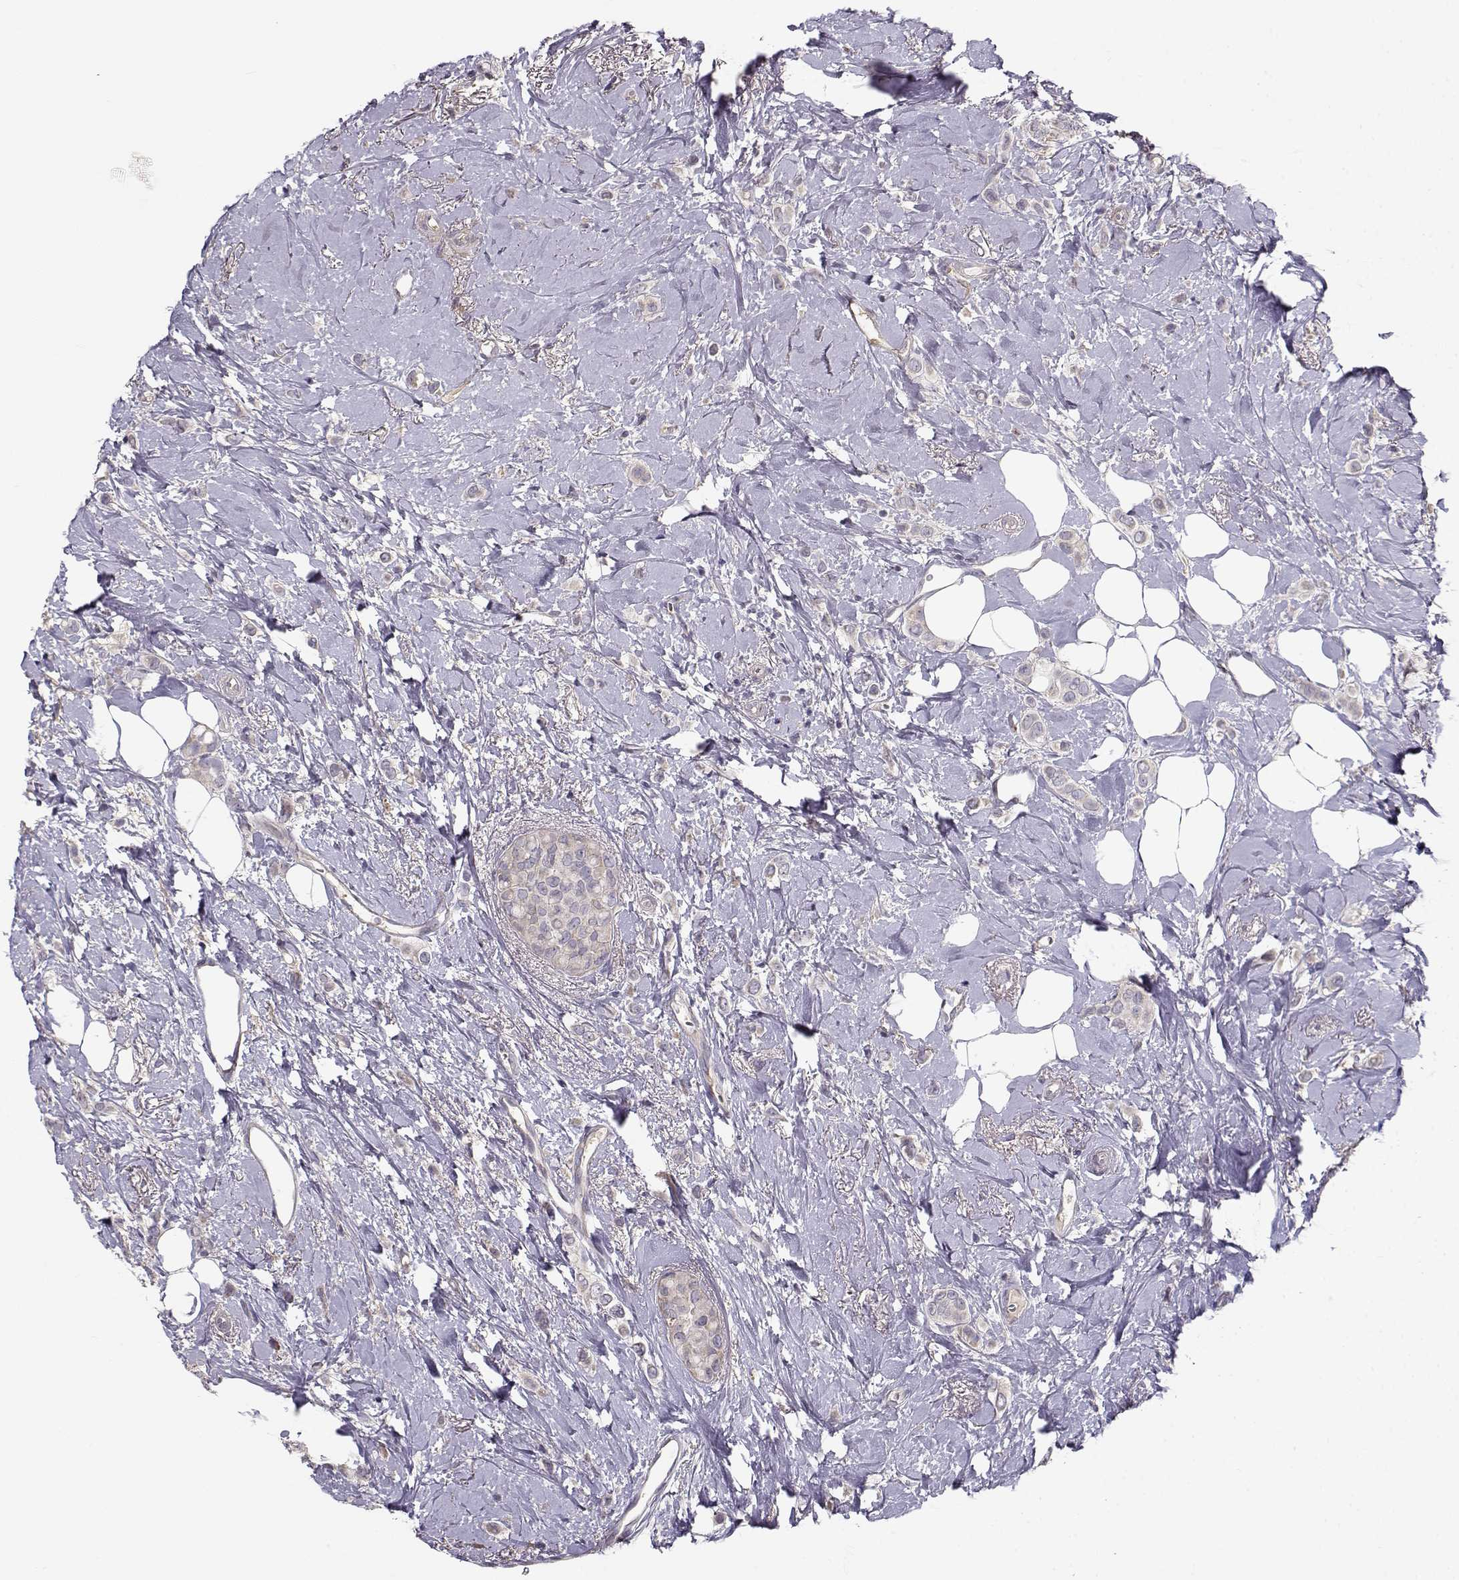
{"staining": {"intensity": "negative", "quantity": "none", "location": "none"}, "tissue": "breast cancer", "cell_type": "Tumor cells", "image_type": "cancer", "snomed": [{"axis": "morphology", "description": "Lobular carcinoma"}, {"axis": "topography", "description": "Breast"}], "caption": "A micrograph of human lobular carcinoma (breast) is negative for staining in tumor cells.", "gene": "ENTPD8", "patient": {"sex": "female", "age": 66}}